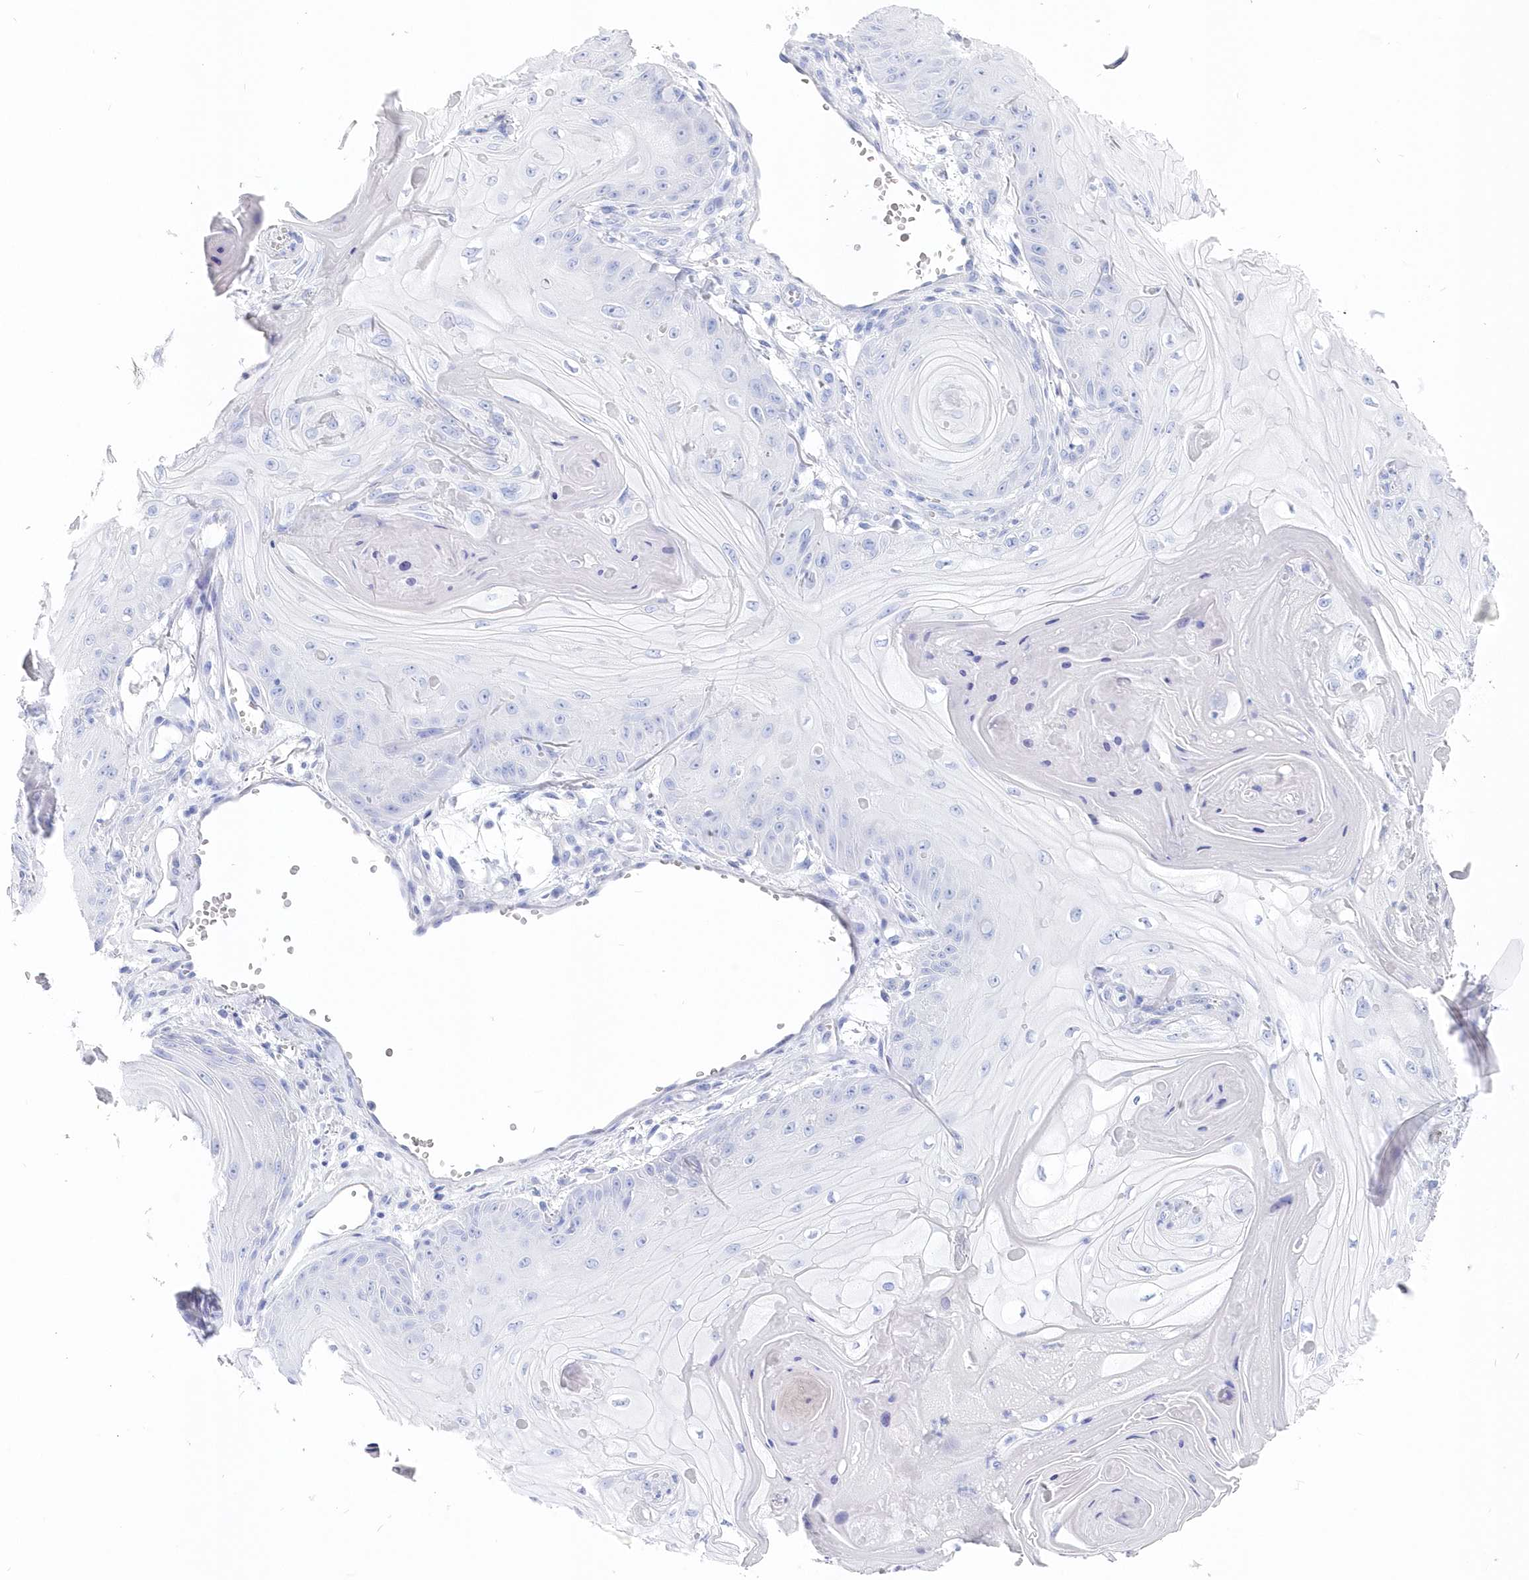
{"staining": {"intensity": "negative", "quantity": "none", "location": "none"}, "tissue": "skin cancer", "cell_type": "Tumor cells", "image_type": "cancer", "snomed": [{"axis": "morphology", "description": "Squamous cell carcinoma, NOS"}, {"axis": "topography", "description": "Skin"}], "caption": "Micrograph shows no significant protein staining in tumor cells of squamous cell carcinoma (skin). (Brightfield microscopy of DAB (3,3'-diaminobenzidine) immunohistochemistry at high magnification).", "gene": "CSNK1G2", "patient": {"sex": "male", "age": 74}}